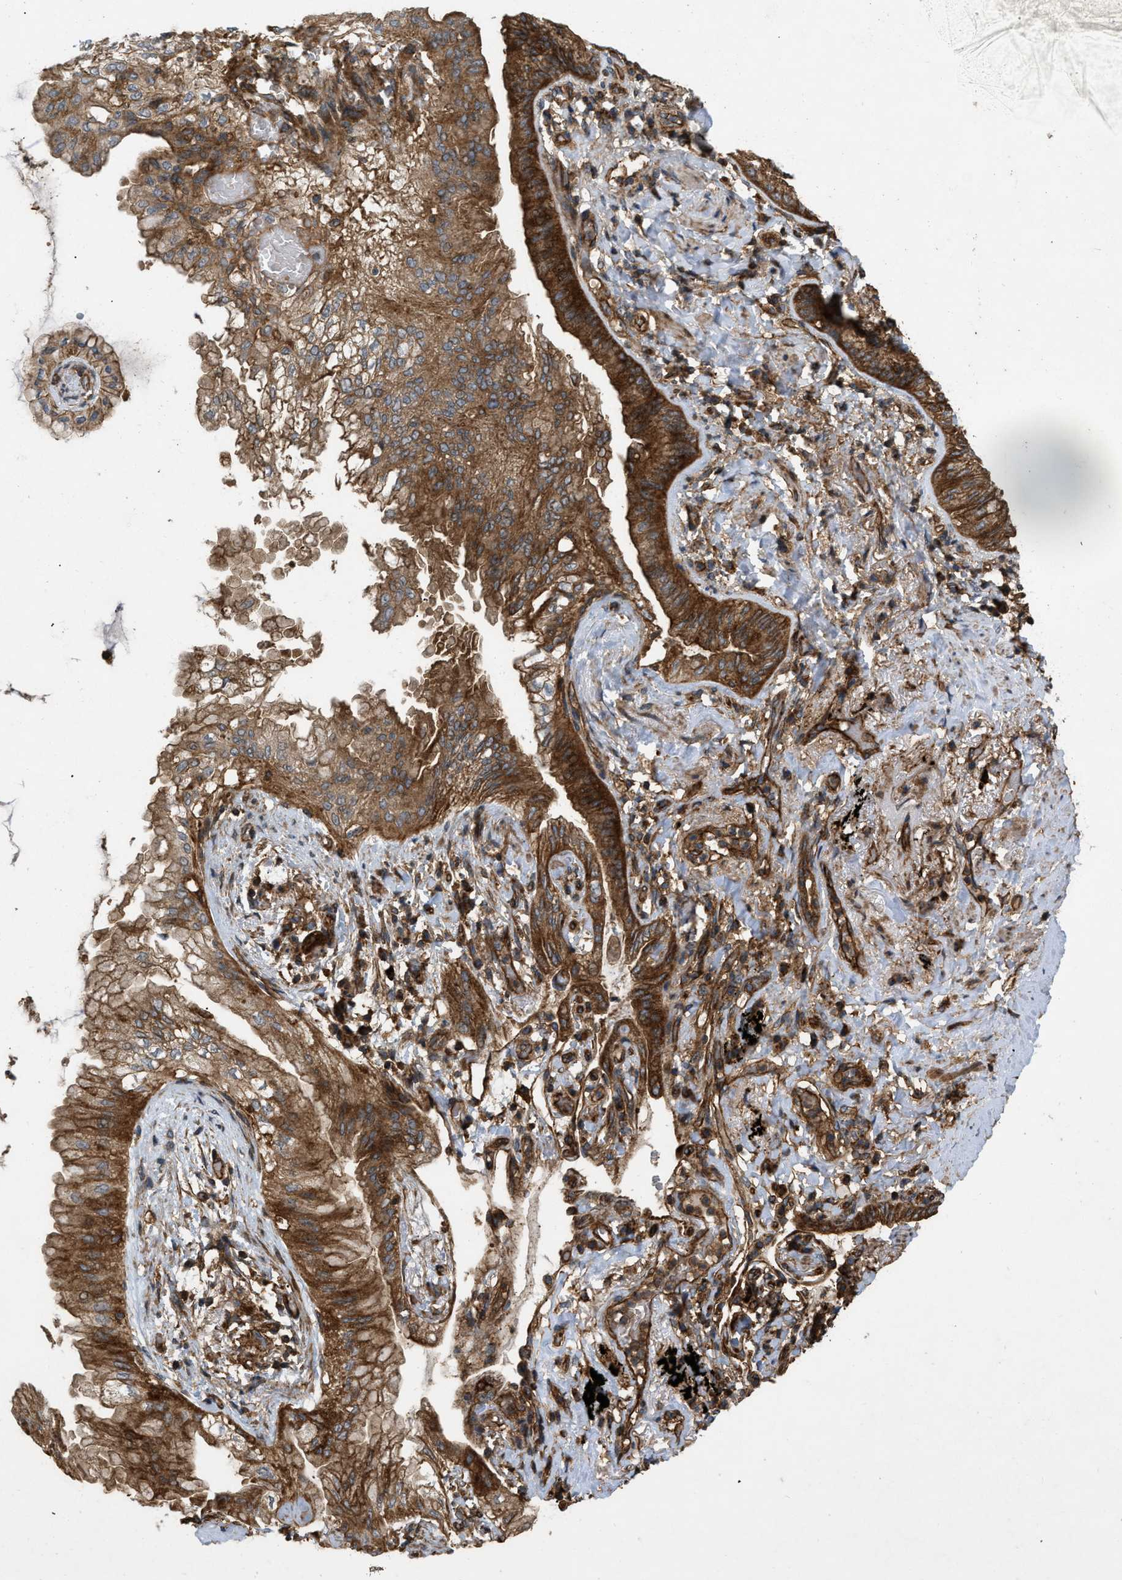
{"staining": {"intensity": "strong", "quantity": ">75%", "location": "cytoplasmic/membranous"}, "tissue": "lung cancer", "cell_type": "Tumor cells", "image_type": "cancer", "snomed": [{"axis": "morphology", "description": "Normal tissue, NOS"}, {"axis": "morphology", "description": "Adenocarcinoma, NOS"}, {"axis": "topography", "description": "Bronchus"}, {"axis": "topography", "description": "Lung"}], "caption": "Protein expression analysis of human lung adenocarcinoma reveals strong cytoplasmic/membranous expression in approximately >75% of tumor cells.", "gene": "GNB4", "patient": {"sex": "female", "age": 70}}